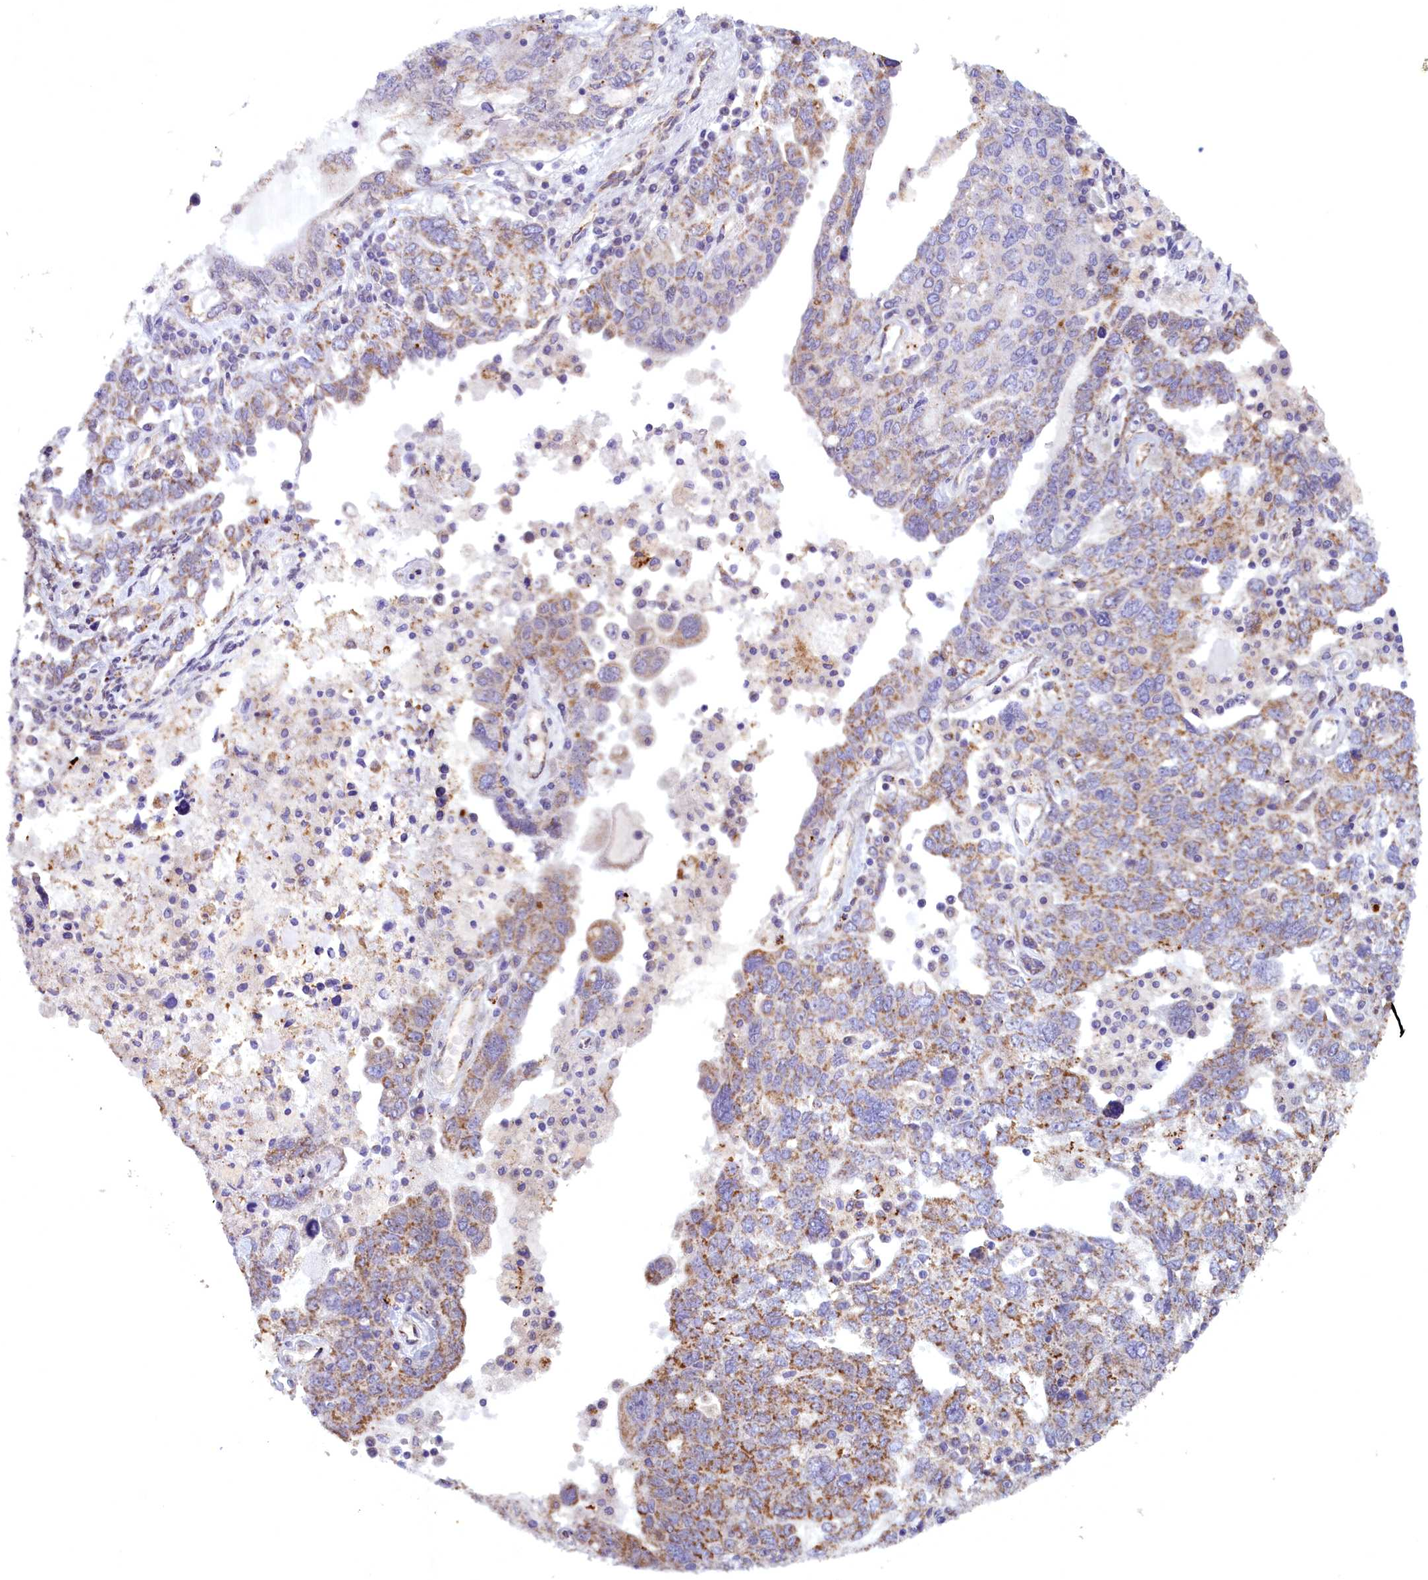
{"staining": {"intensity": "moderate", "quantity": "25%-75%", "location": "cytoplasmic/membranous"}, "tissue": "ovarian cancer", "cell_type": "Tumor cells", "image_type": "cancer", "snomed": [{"axis": "morphology", "description": "Carcinoma, endometroid"}, {"axis": "topography", "description": "Ovary"}], "caption": "An image of human endometroid carcinoma (ovarian) stained for a protein exhibits moderate cytoplasmic/membranous brown staining in tumor cells.", "gene": "ACAD8", "patient": {"sex": "female", "age": 62}}